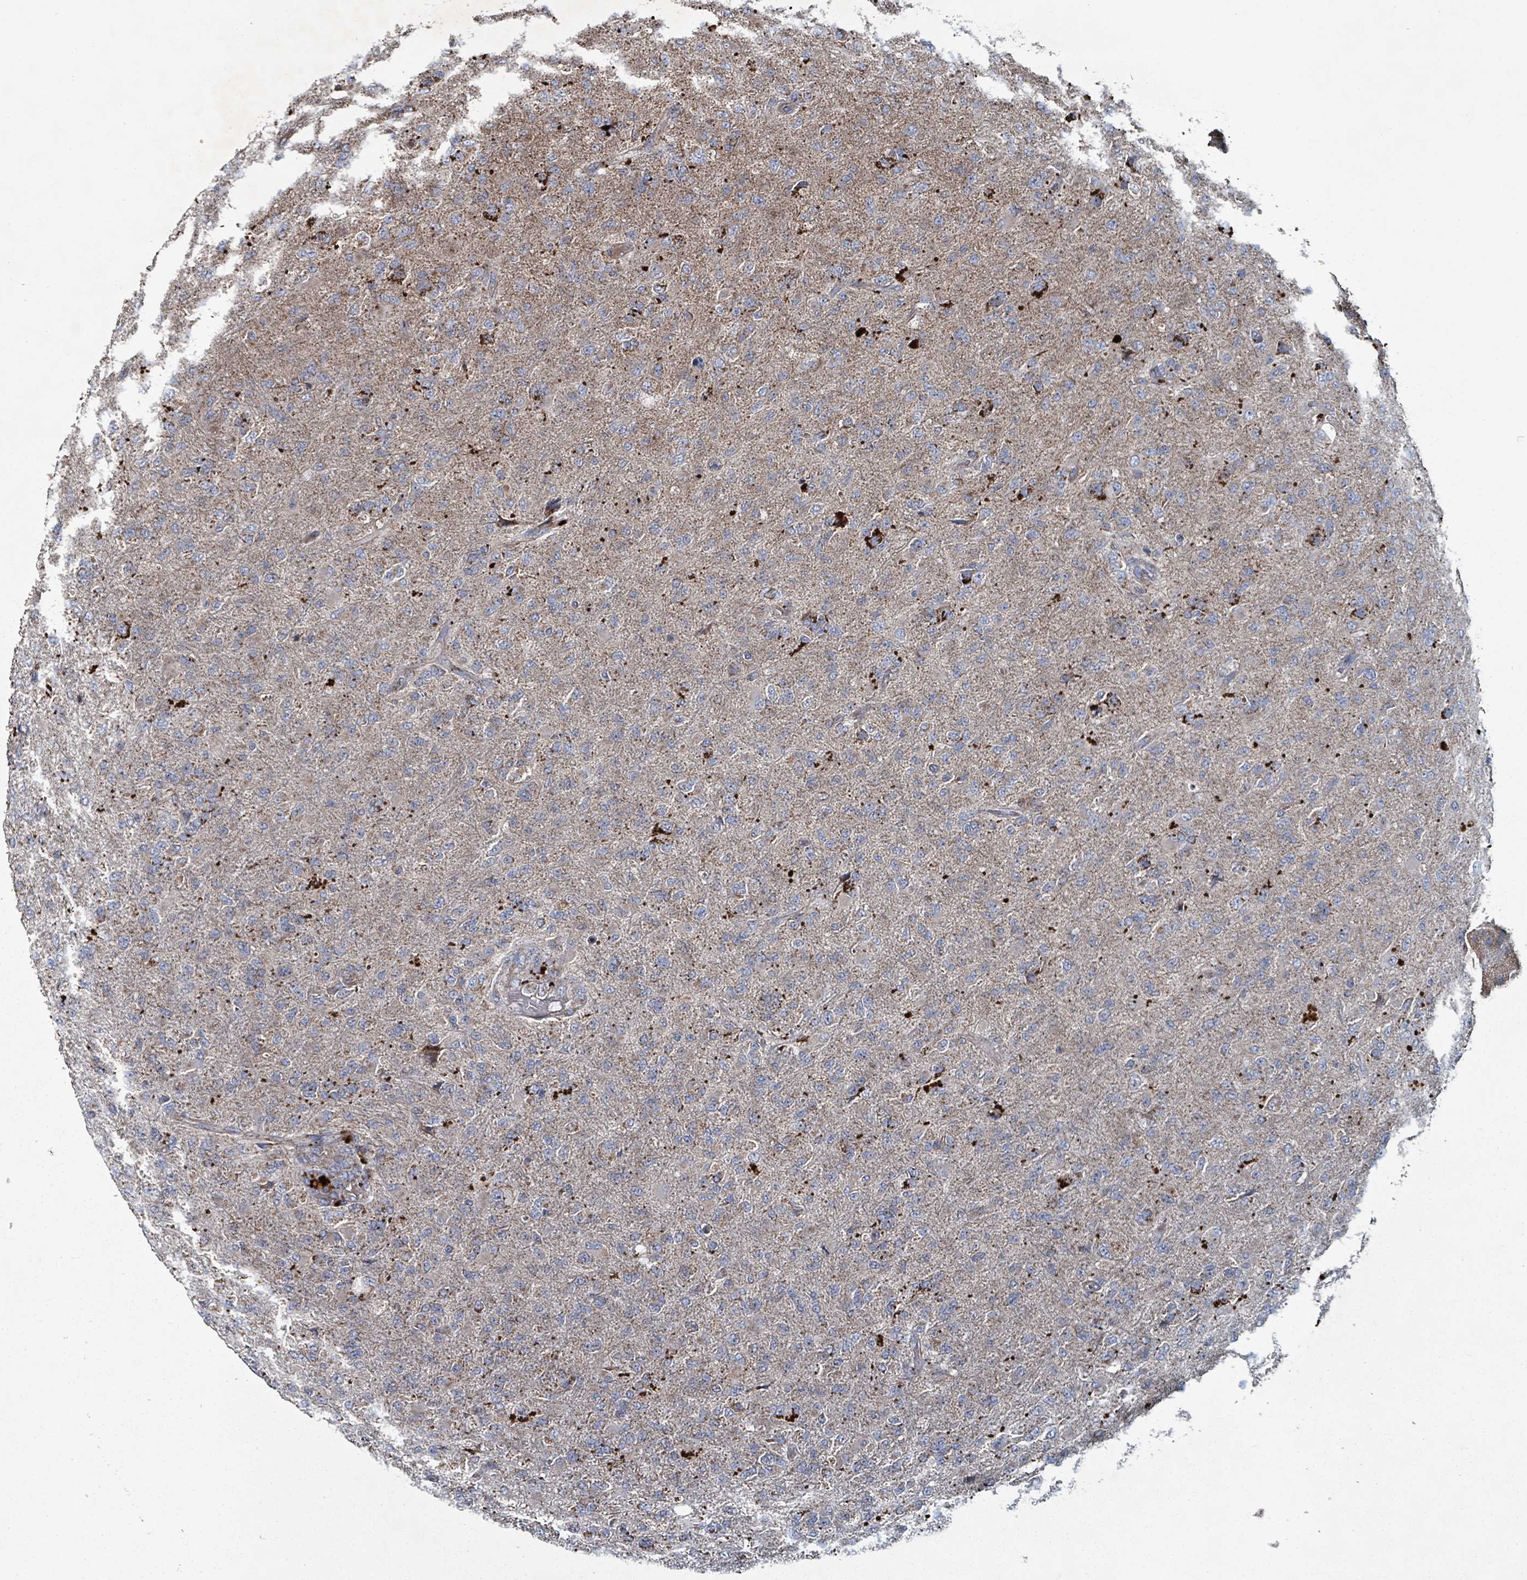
{"staining": {"intensity": "weak", "quantity": "25%-75%", "location": "cytoplasmic/membranous"}, "tissue": "glioma", "cell_type": "Tumor cells", "image_type": "cancer", "snomed": [{"axis": "morphology", "description": "Glioma, malignant, Low grade"}, {"axis": "topography", "description": "Brain"}], "caption": "About 25%-75% of tumor cells in glioma demonstrate weak cytoplasmic/membranous protein positivity as visualized by brown immunohistochemical staining.", "gene": "ABHD18", "patient": {"sex": "male", "age": 65}}